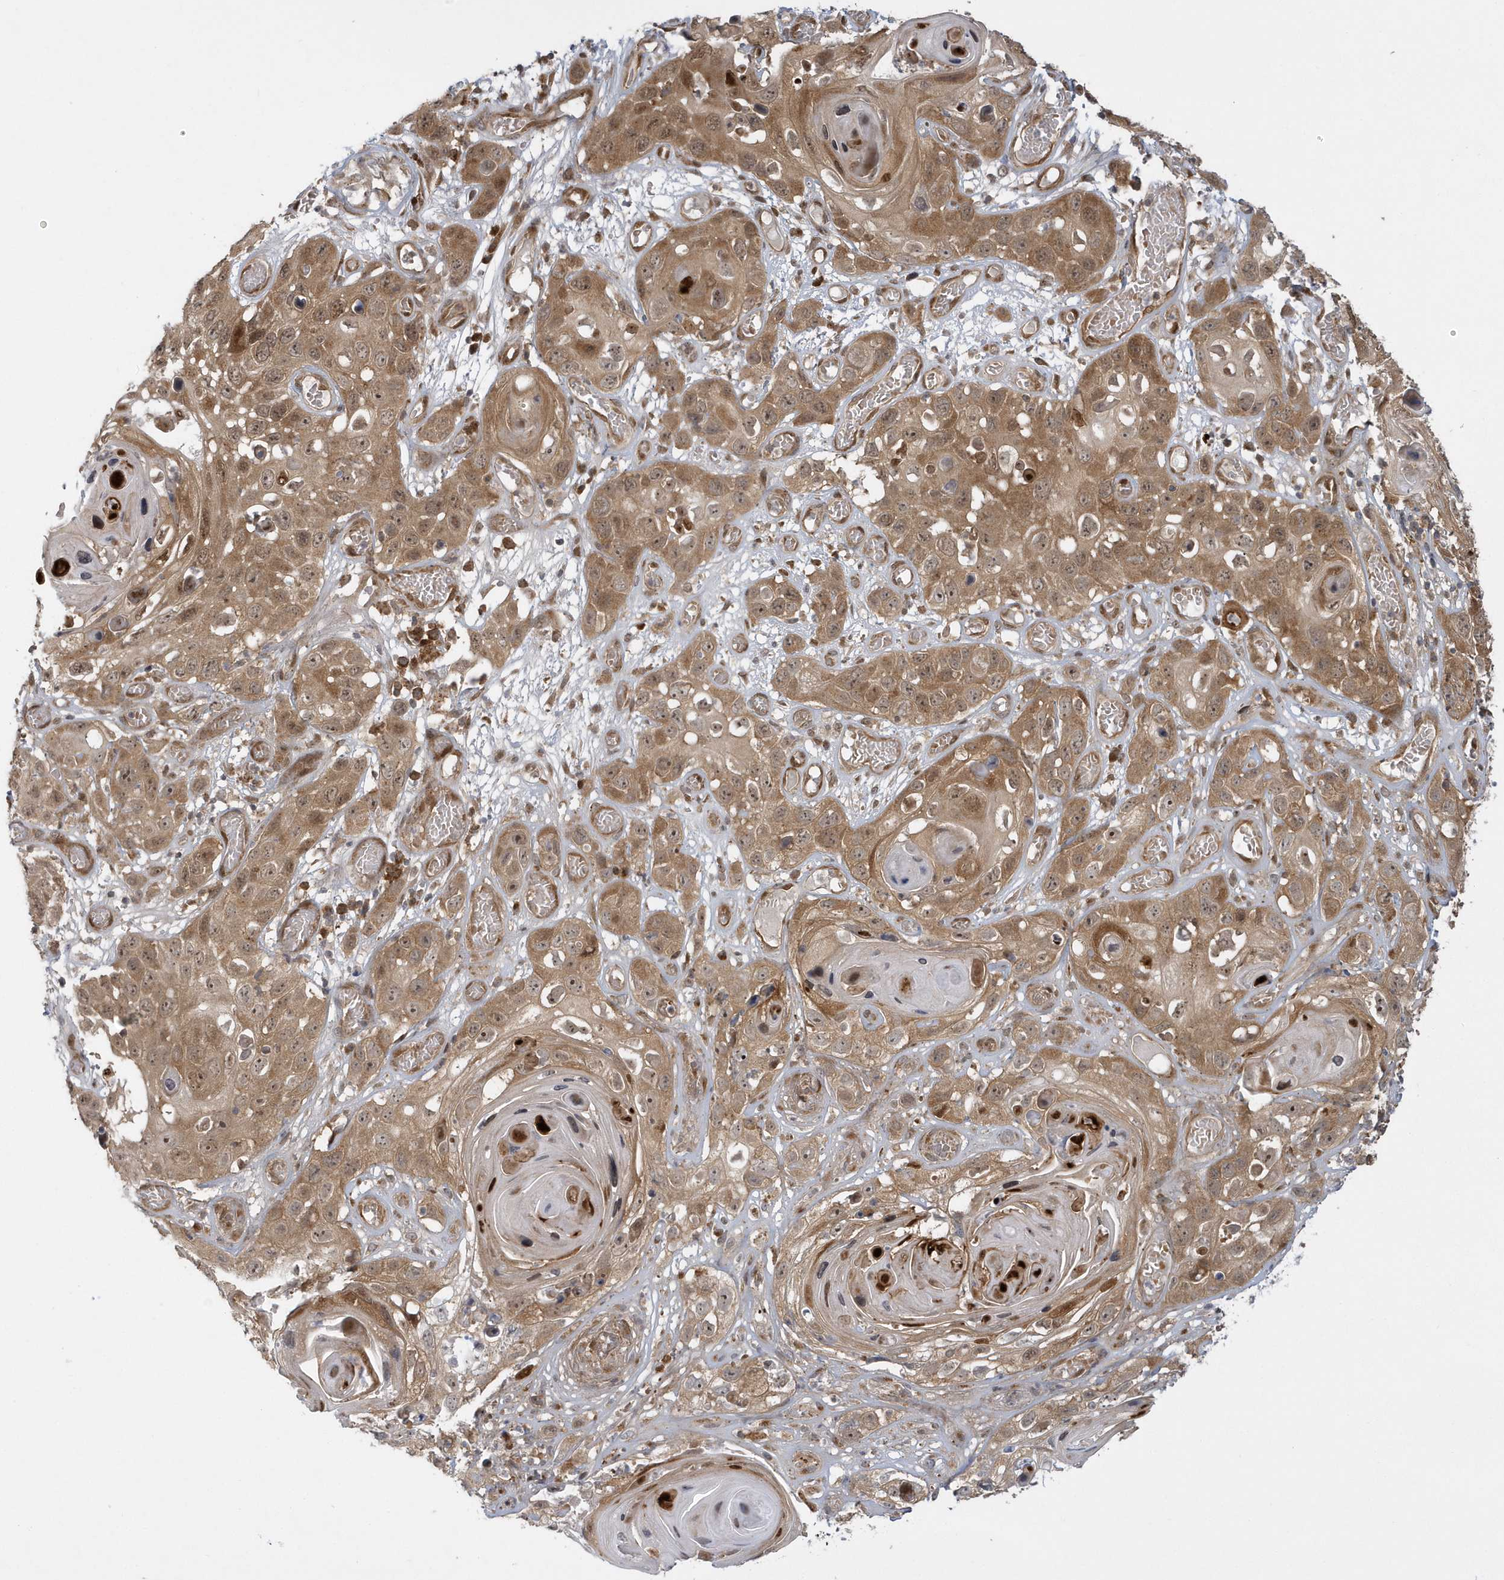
{"staining": {"intensity": "moderate", "quantity": ">75%", "location": "cytoplasmic/membranous"}, "tissue": "skin cancer", "cell_type": "Tumor cells", "image_type": "cancer", "snomed": [{"axis": "morphology", "description": "Squamous cell carcinoma, NOS"}, {"axis": "topography", "description": "Skin"}], "caption": "Squamous cell carcinoma (skin) tissue exhibits moderate cytoplasmic/membranous positivity in approximately >75% of tumor cells", "gene": "ATG4A", "patient": {"sex": "male", "age": 55}}